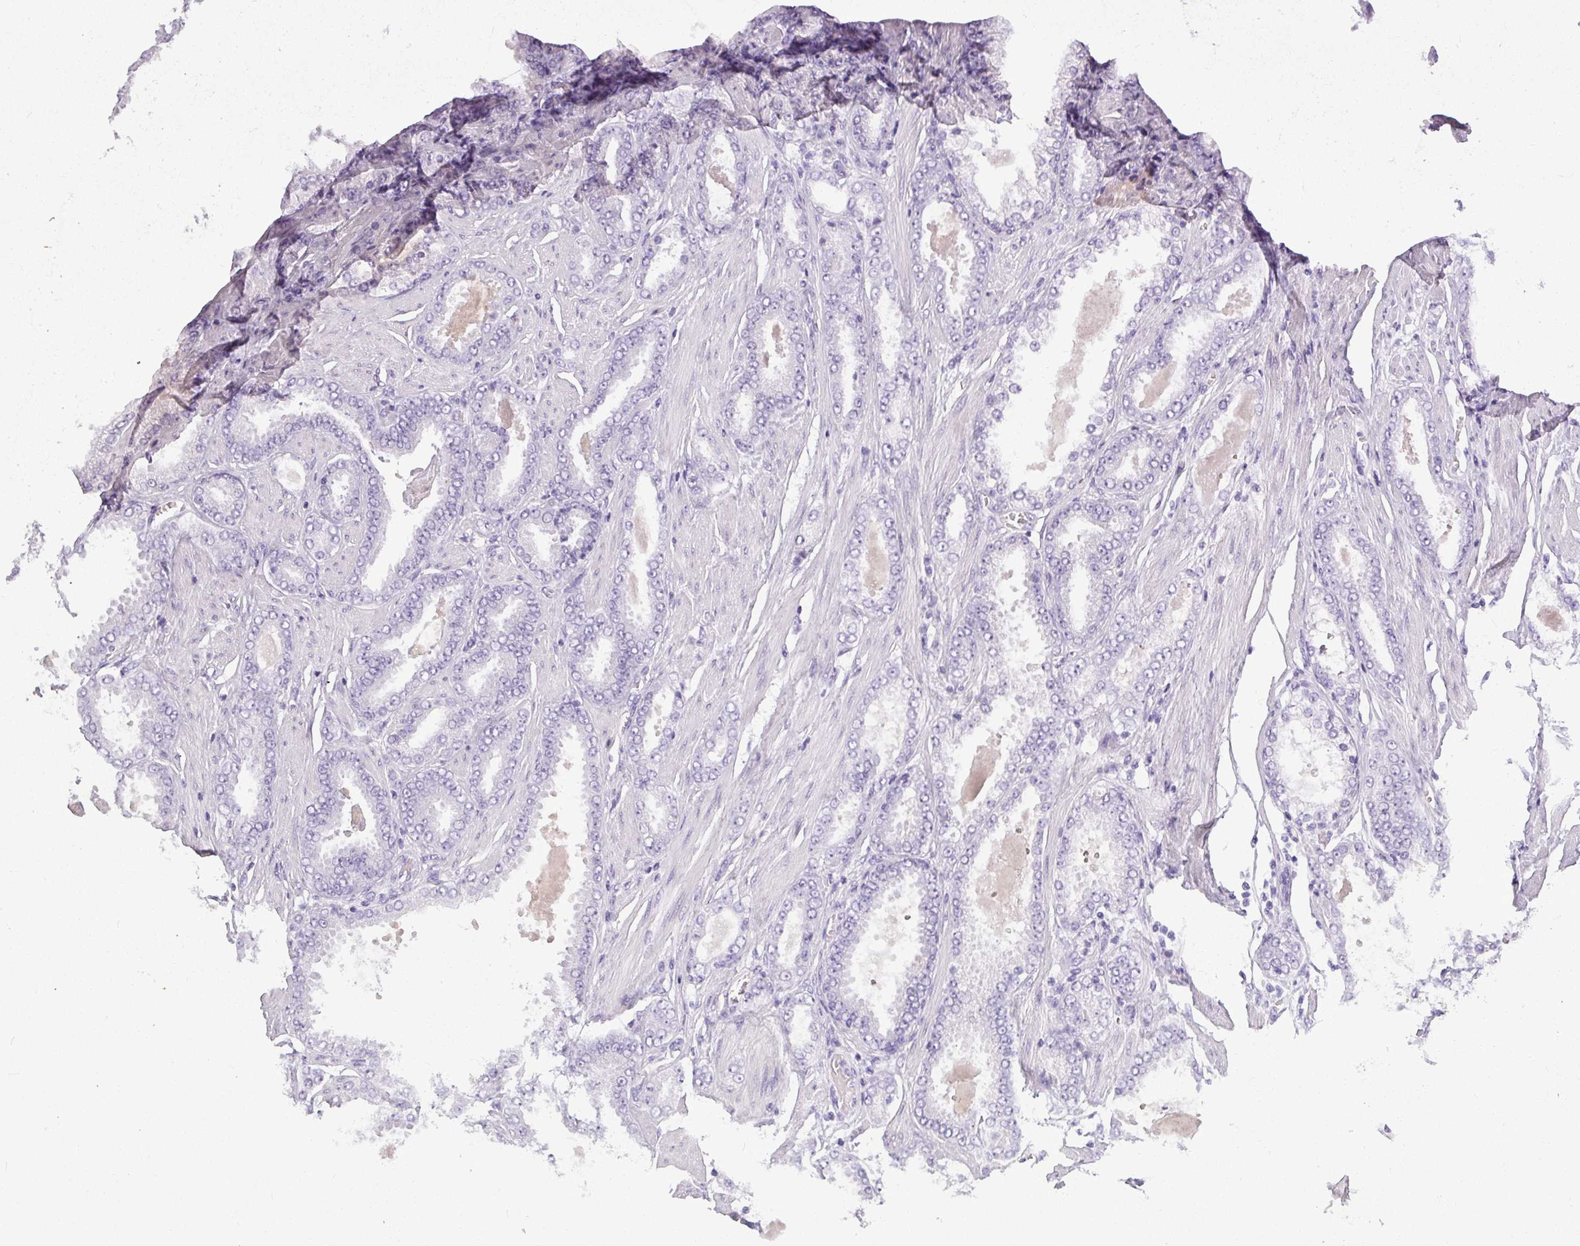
{"staining": {"intensity": "negative", "quantity": "none", "location": "none"}, "tissue": "prostate cancer", "cell_type": "Tumor cells", "image_type": "cancer", "snomed": [{"axis": "morphology", "description": "Adenocarcinoma, Low grade"}, {"axis": "topography", "description": "Prostate"}], "caption": "Immunohistochemistry image of neoplastic tissue: human prostate low-grade adenocarcinoma stained with DAB exhibits no significant protein expression in tumor cells. (DAB (3,3'-diaminobenzidine) immunohistochemistry visualized using brightfield microscopy, high magnification).", "gene": "TMEM91", "patient": {"sex": "male", "age": 42}}